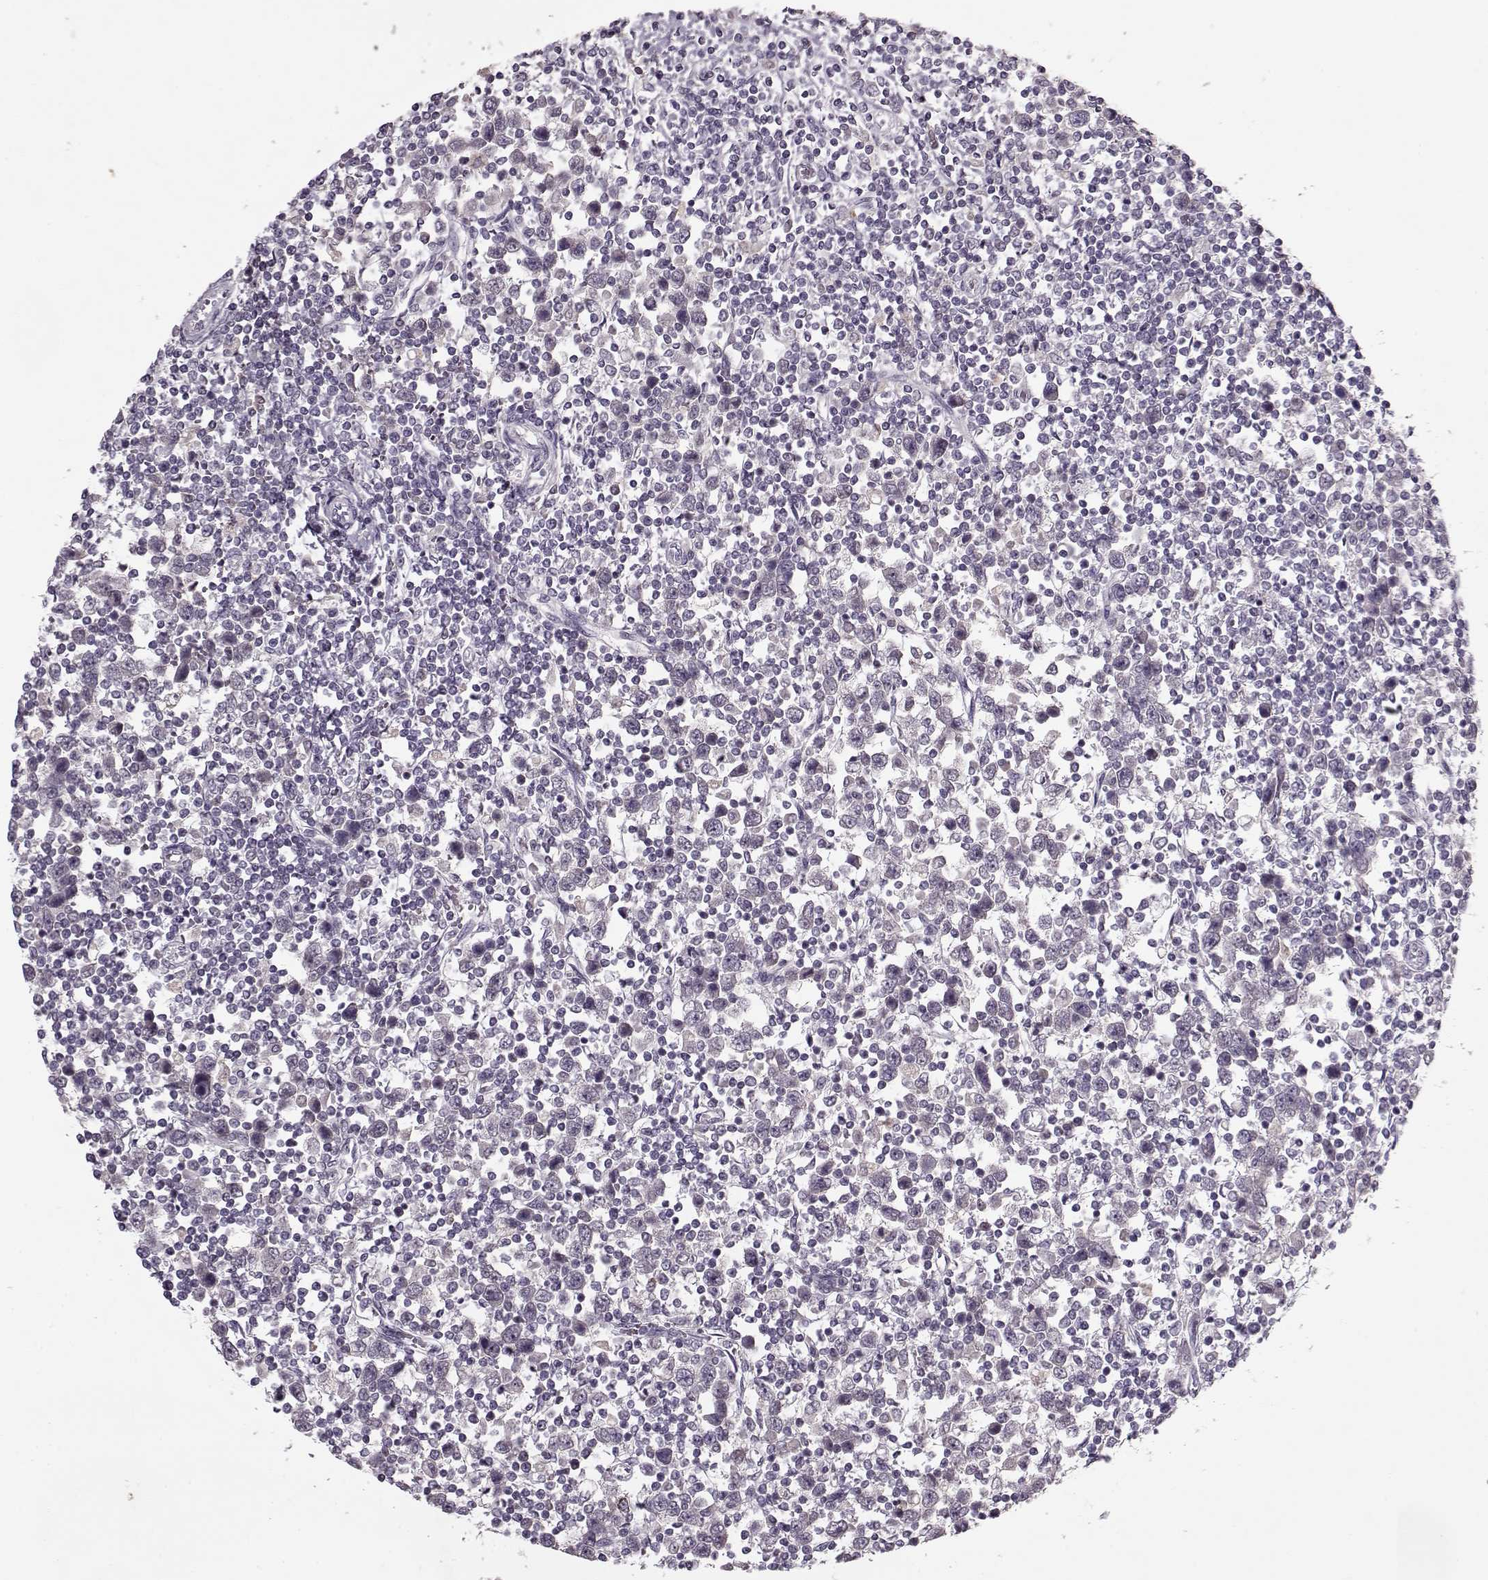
{"staining": {"intensity": "negative", "quantity": "none", "location": "none"}, "tissue": "testis cancer", "cell_type": "Tumor cells", "image_type": "cancer", "snomed": [{"axis": "morphology", "description": "Normal tissue, NOS"}, {"axis": "morphology", "description": "Seminoma, NOS"}, {"axis": "topography", "description": "Testis"}, {"axis": "topography", "description": "Epididymis"}], "caption": "Seminoma (testis) stained for a protein using immunohistochemistry (IHC) shows no staining tumor cells.", "gene": "ACOT11", "patient": {"sex": "male", "age": 34}}